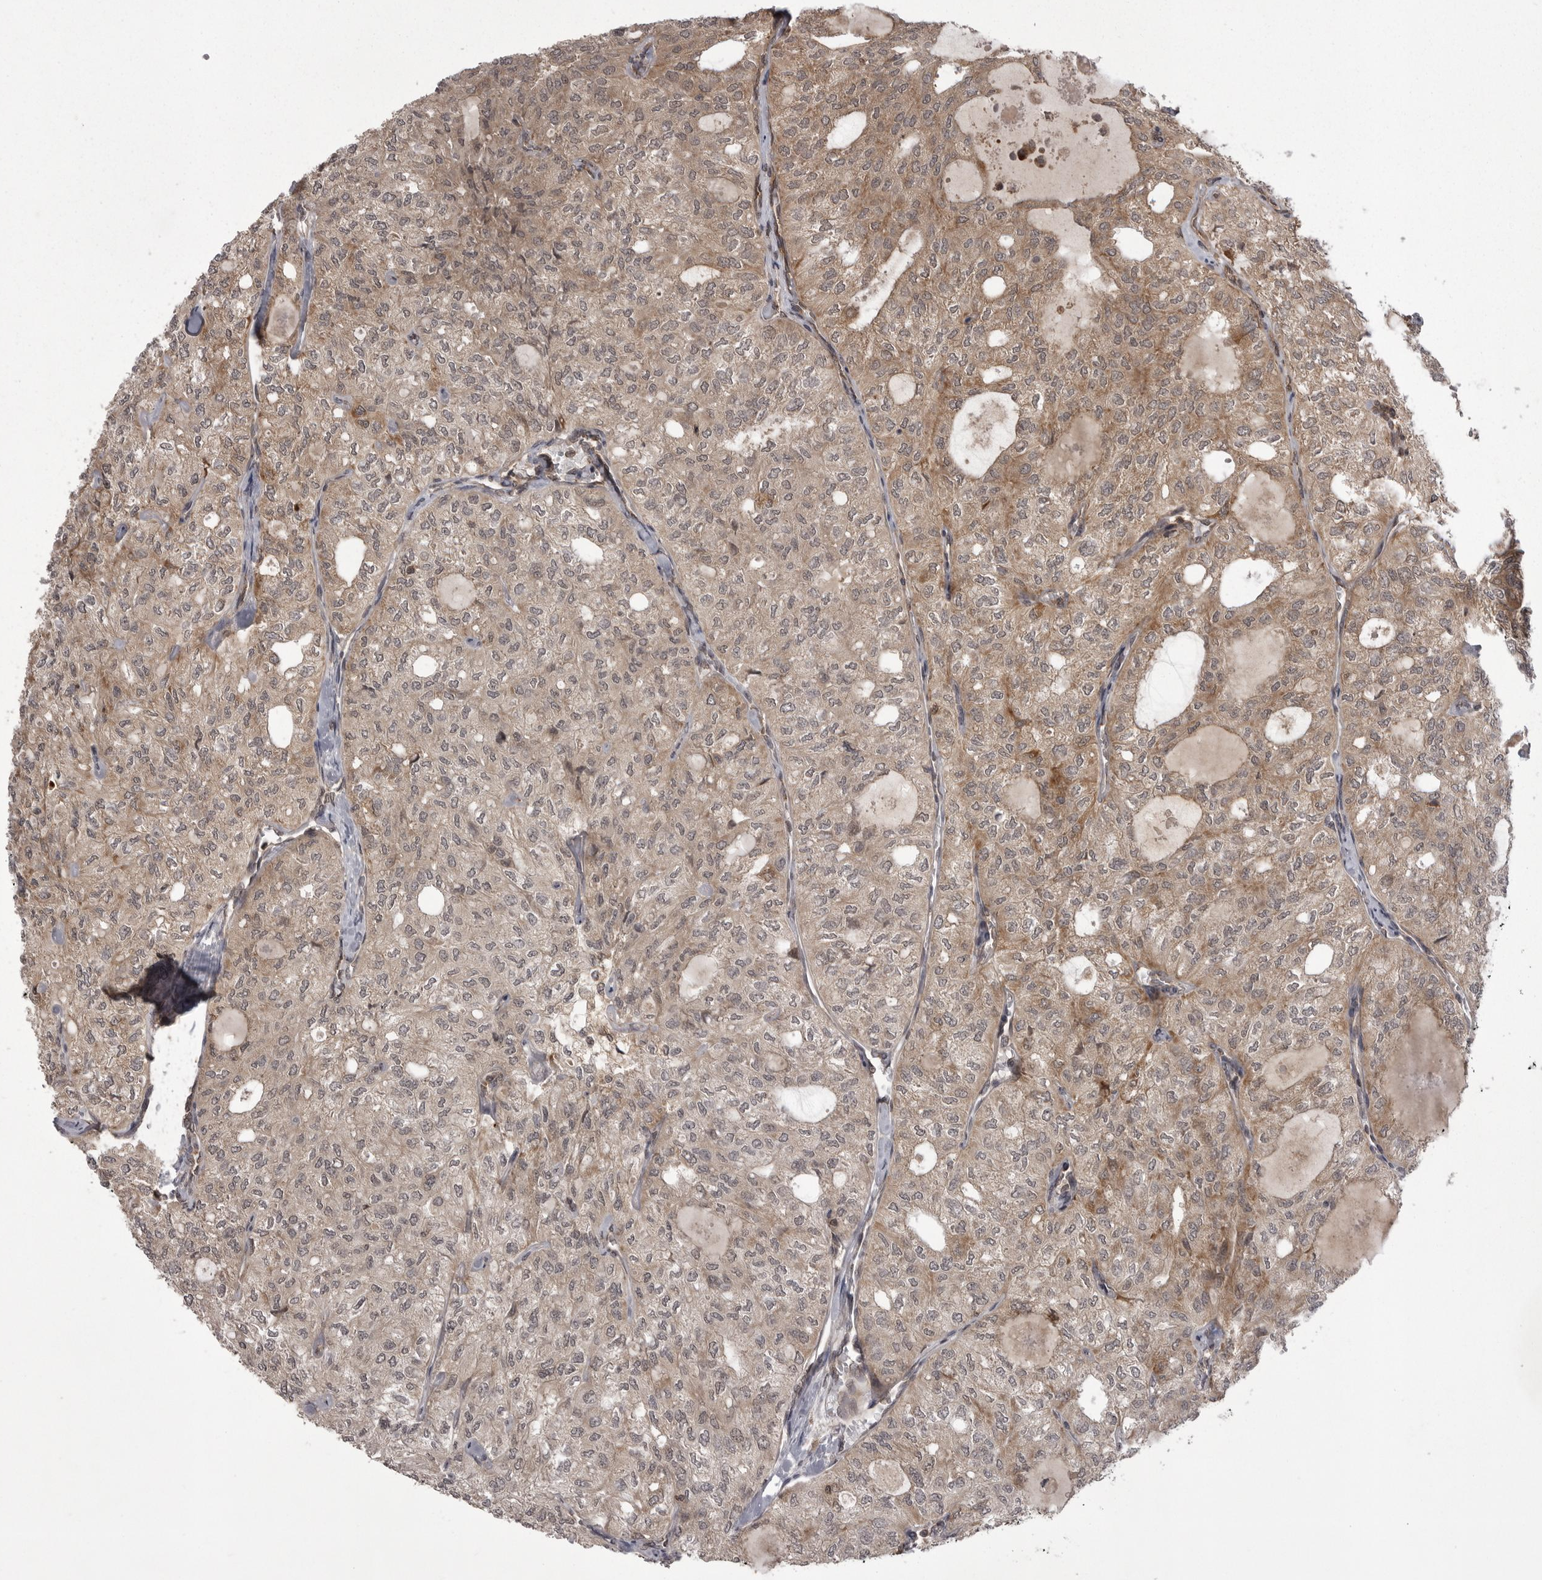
{"staining": {"intensity": "weak", "quantity": ">75%", "location": "cytoplasmic/membranous"}, "tissue": "thyroid cancer", "cell_type": "Tumor cells", "image_type": "cancer", "snomed": [{"axis": "morphology", "description": "Follicular adenoma carcinoma, NOS"}, {"axis": "topography", "description": "Thyroid gland"}], "caption": "This histopathology image reveals thyroid follicular adenoma carcinoma stained with IHC to label a protein in brown. The cytoplasmic/membranous of tumor cells show weak positivity for the protein. Nuclei are counter-stained blue.", "gene": "STK24", "patient": {"sex": "male", "age": 75}}